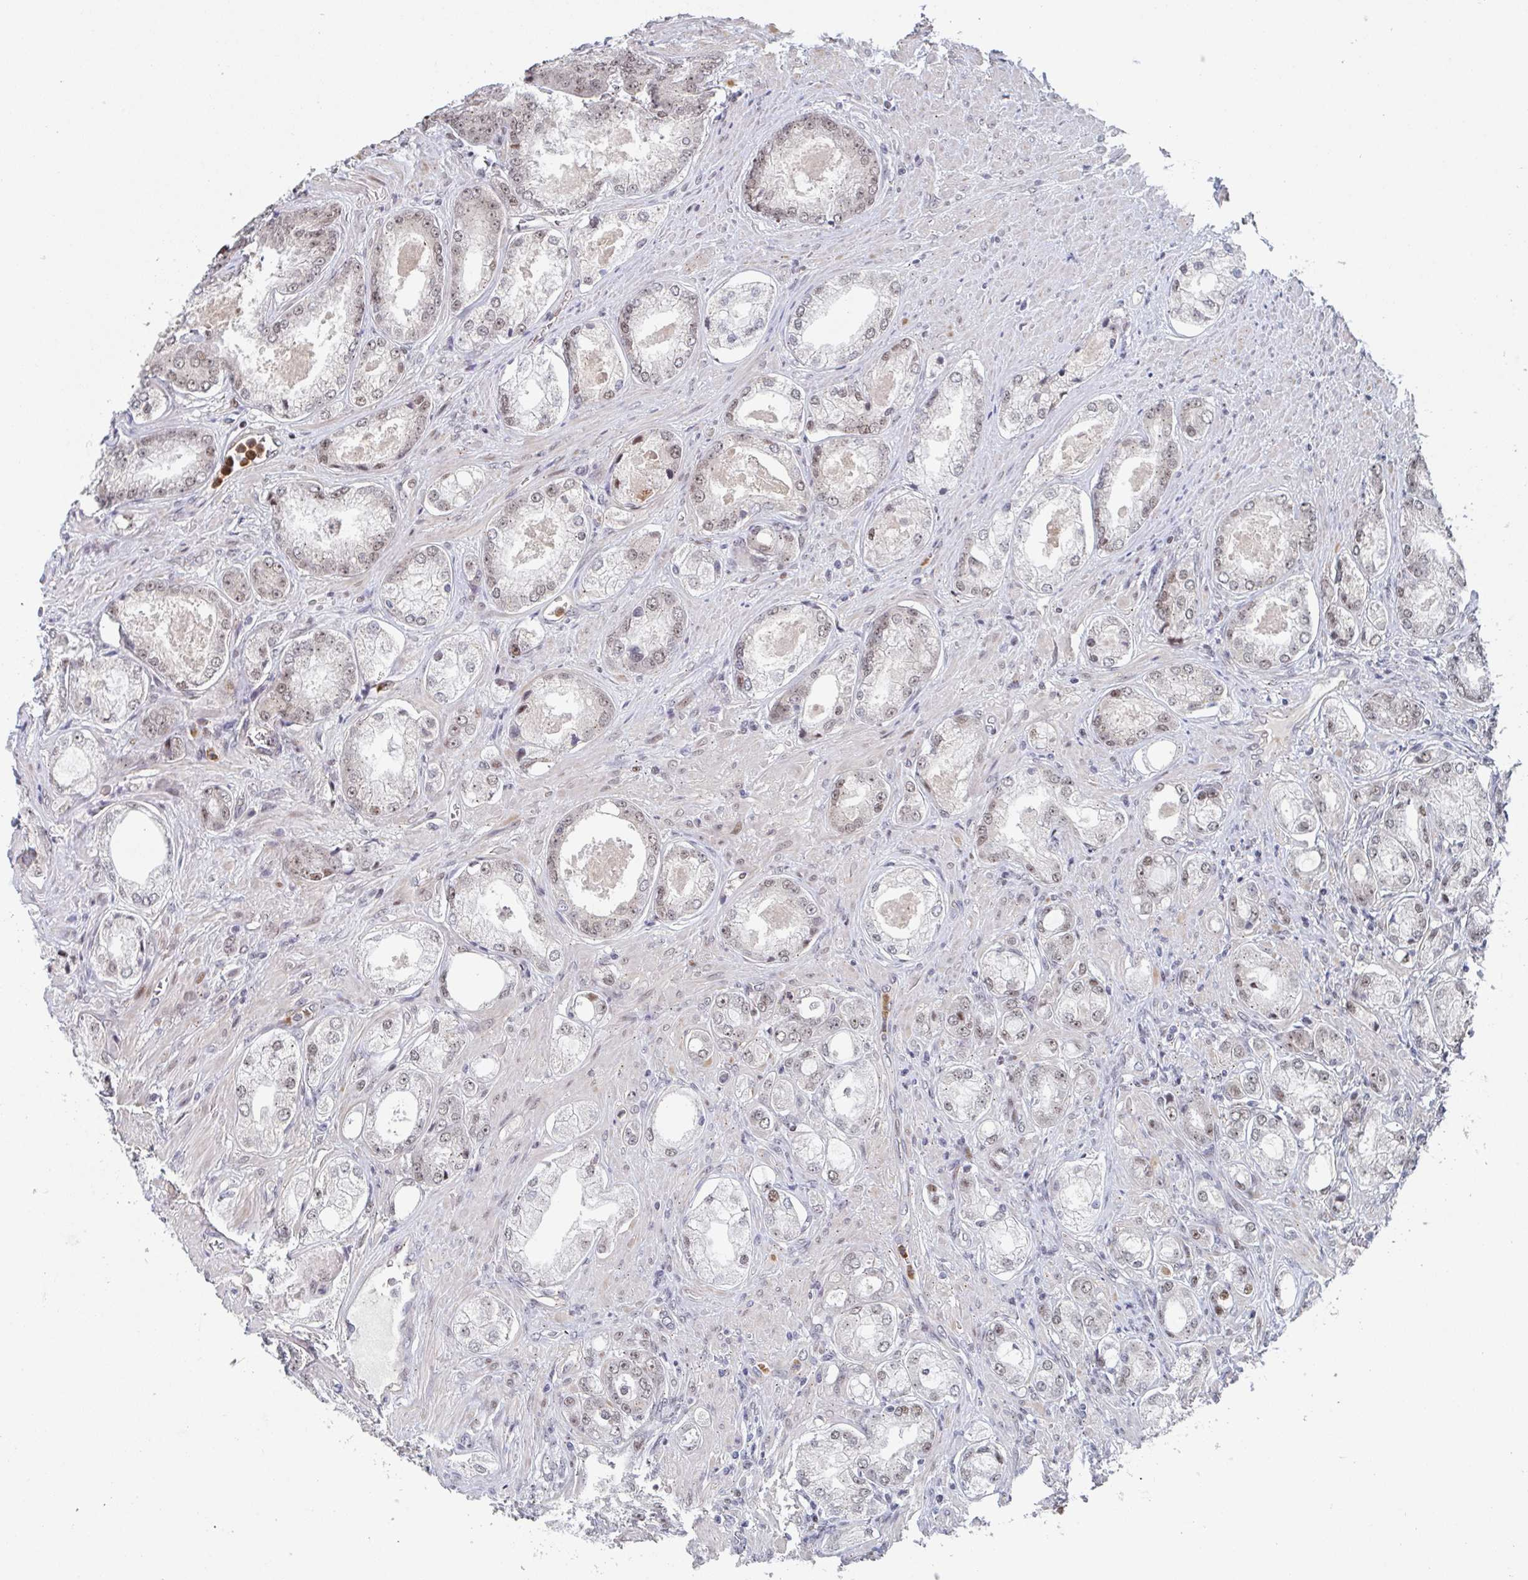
{"staining": {"intensity": "weak", "quantity": "25%-75%", "location": "nuclear"}, "tissue": "prostate cancer", "cell_type": "Tumor cells", "image_type": "cancer", "snomed": [{"axis": "morphology", "description": "Adenocarcinoma, Low grade"}, {"axis": "topography", "description": "Prostate"}], "caption": "Human prostate cancer stained with a protein marker shows weak staining in tumor cells.", "gene": "RNF212", "patient": {"sex": "male", "age": 68}}